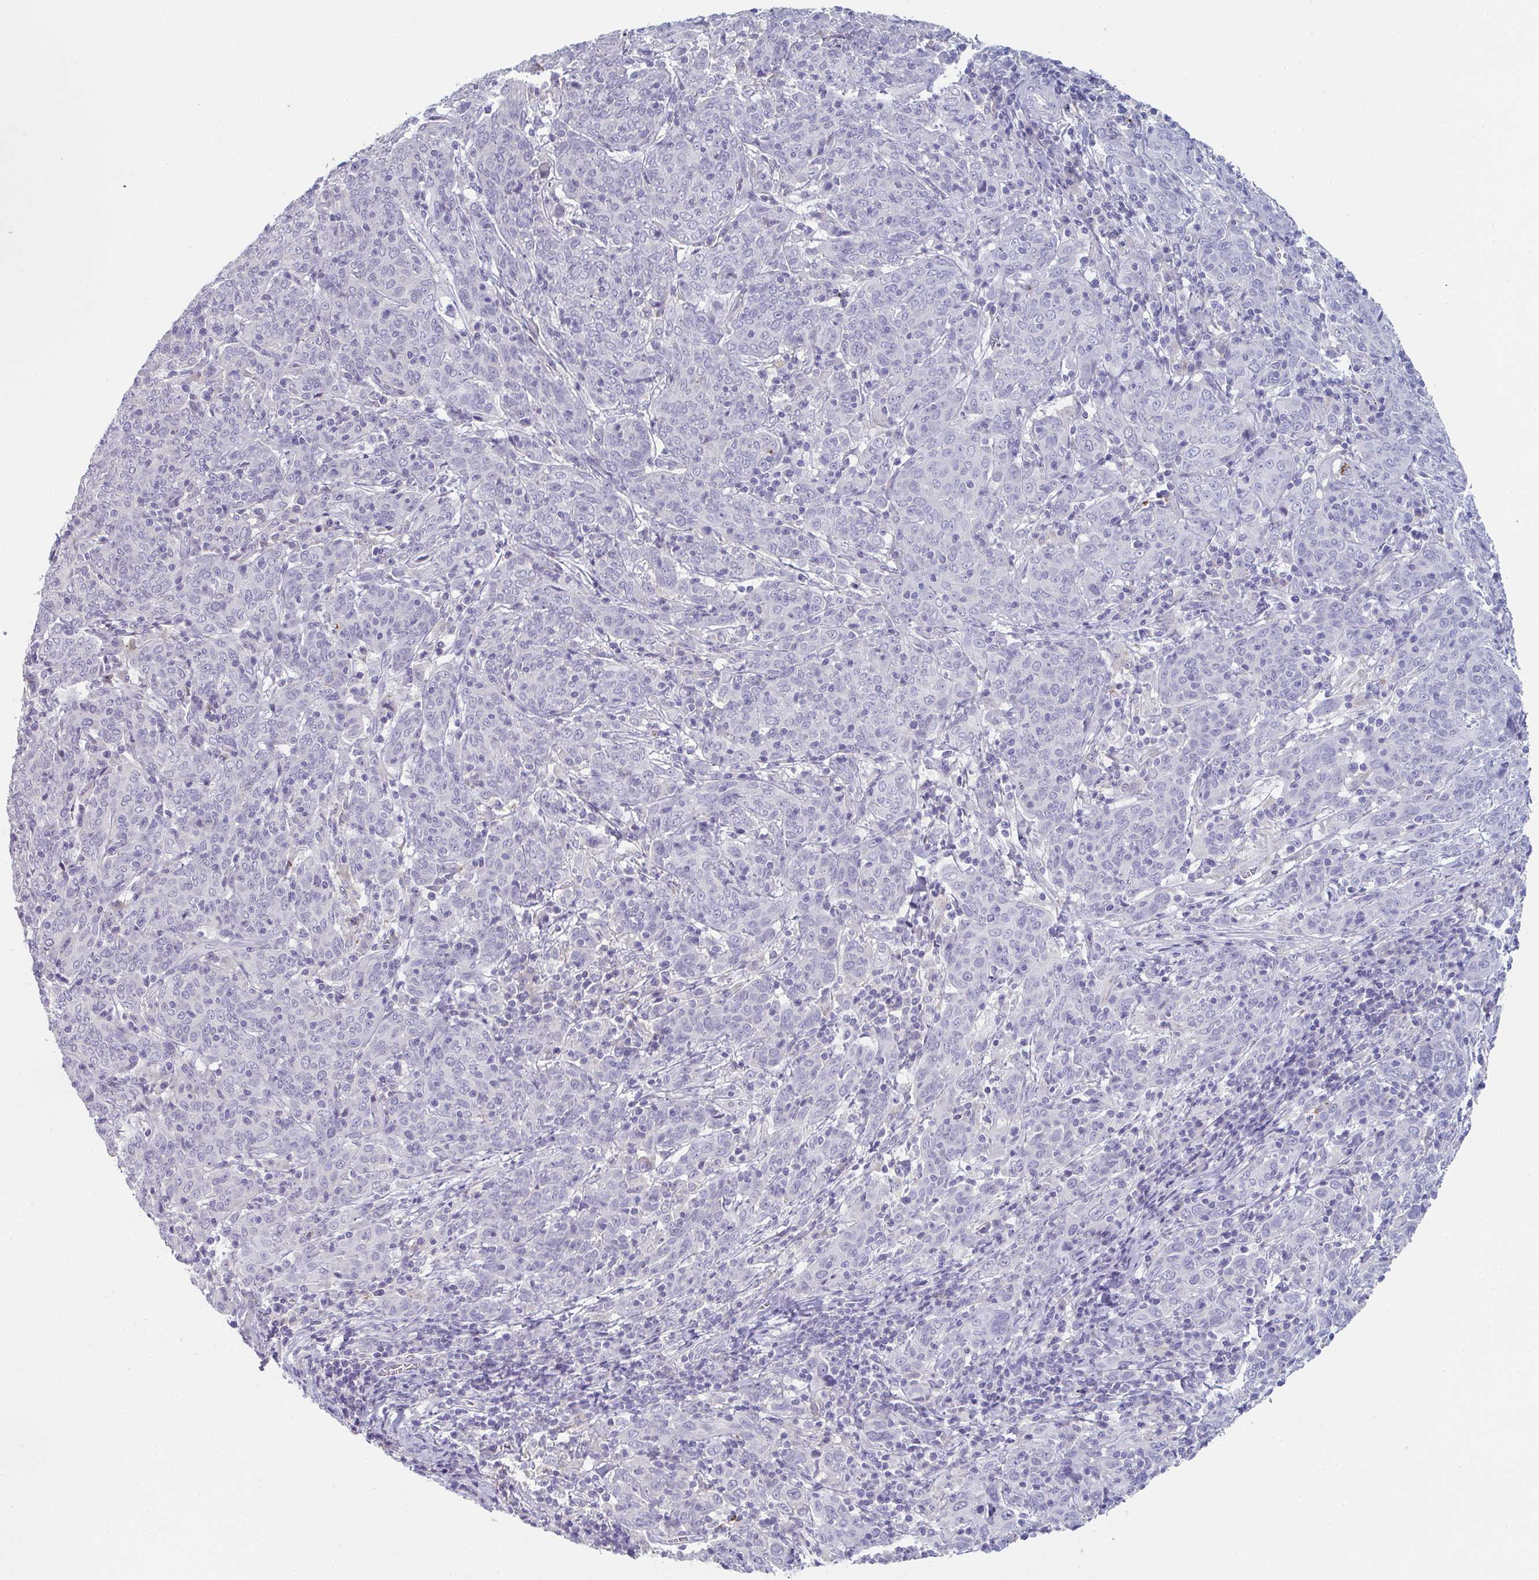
{"staining": {"intensity": "negative", "quantity": "none", "location": "none"}, "tissue": "cervical cancer", "cell_type": "Tumor cells", "image_type": "cancer", "snomed": [{"axis": "morphology", "description": "Squamous cell carcinoma, NOS"}, {"axis": "topography", "description": "Cervix"}], "caption": "This is a photomicrograph of immunohistochemistry staining of cervical cancer, which shows no positivity in tumor cells.", "gene": "ADAM21", "patient": {"sex": "female", "age": 67}}